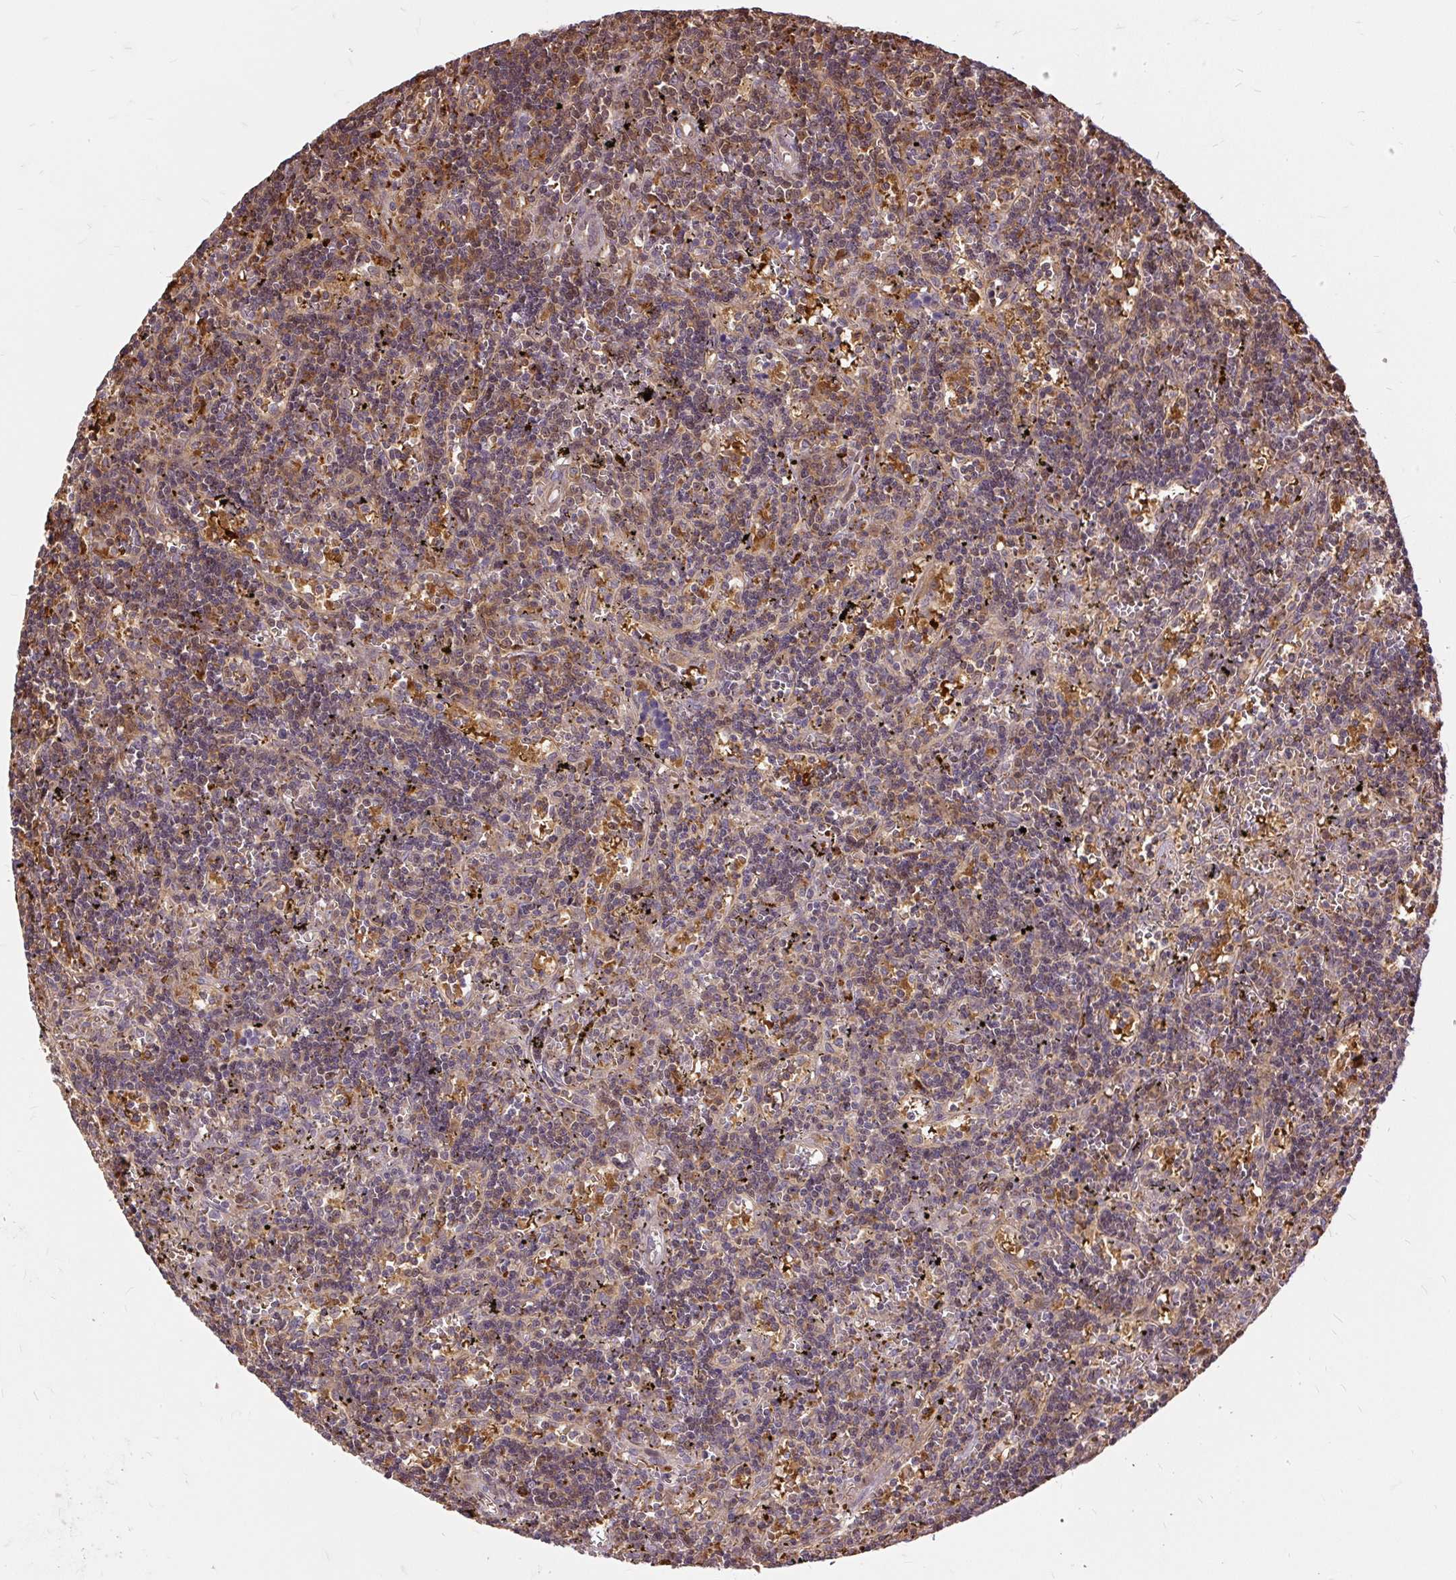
{"staining": {"intensity": "moderate", "quantity": "<25%", "location": "cytoplasmic/membranous"}, "tissue": "lymphoma", "cell_type": "Tumor cells", "image_type": "cancer", "snomed": [{"axis": "morphology", "description": "Malignant lymphoma, non-Hodgkin's type, Low grade"}, {"axis": "topography", "description": "Spleen"}], "caption": "High-power microscopy captured an immunohistochemistry (IHC) histopathology image of malignant lymphoma, non-Hodgkin's type (low-grade), revealing moderate cytoplasmic/membranous expression in approximately <25% of tumor cells.", "gene": "AP5S1", "patient": {"sex": "male", "age": 60}}